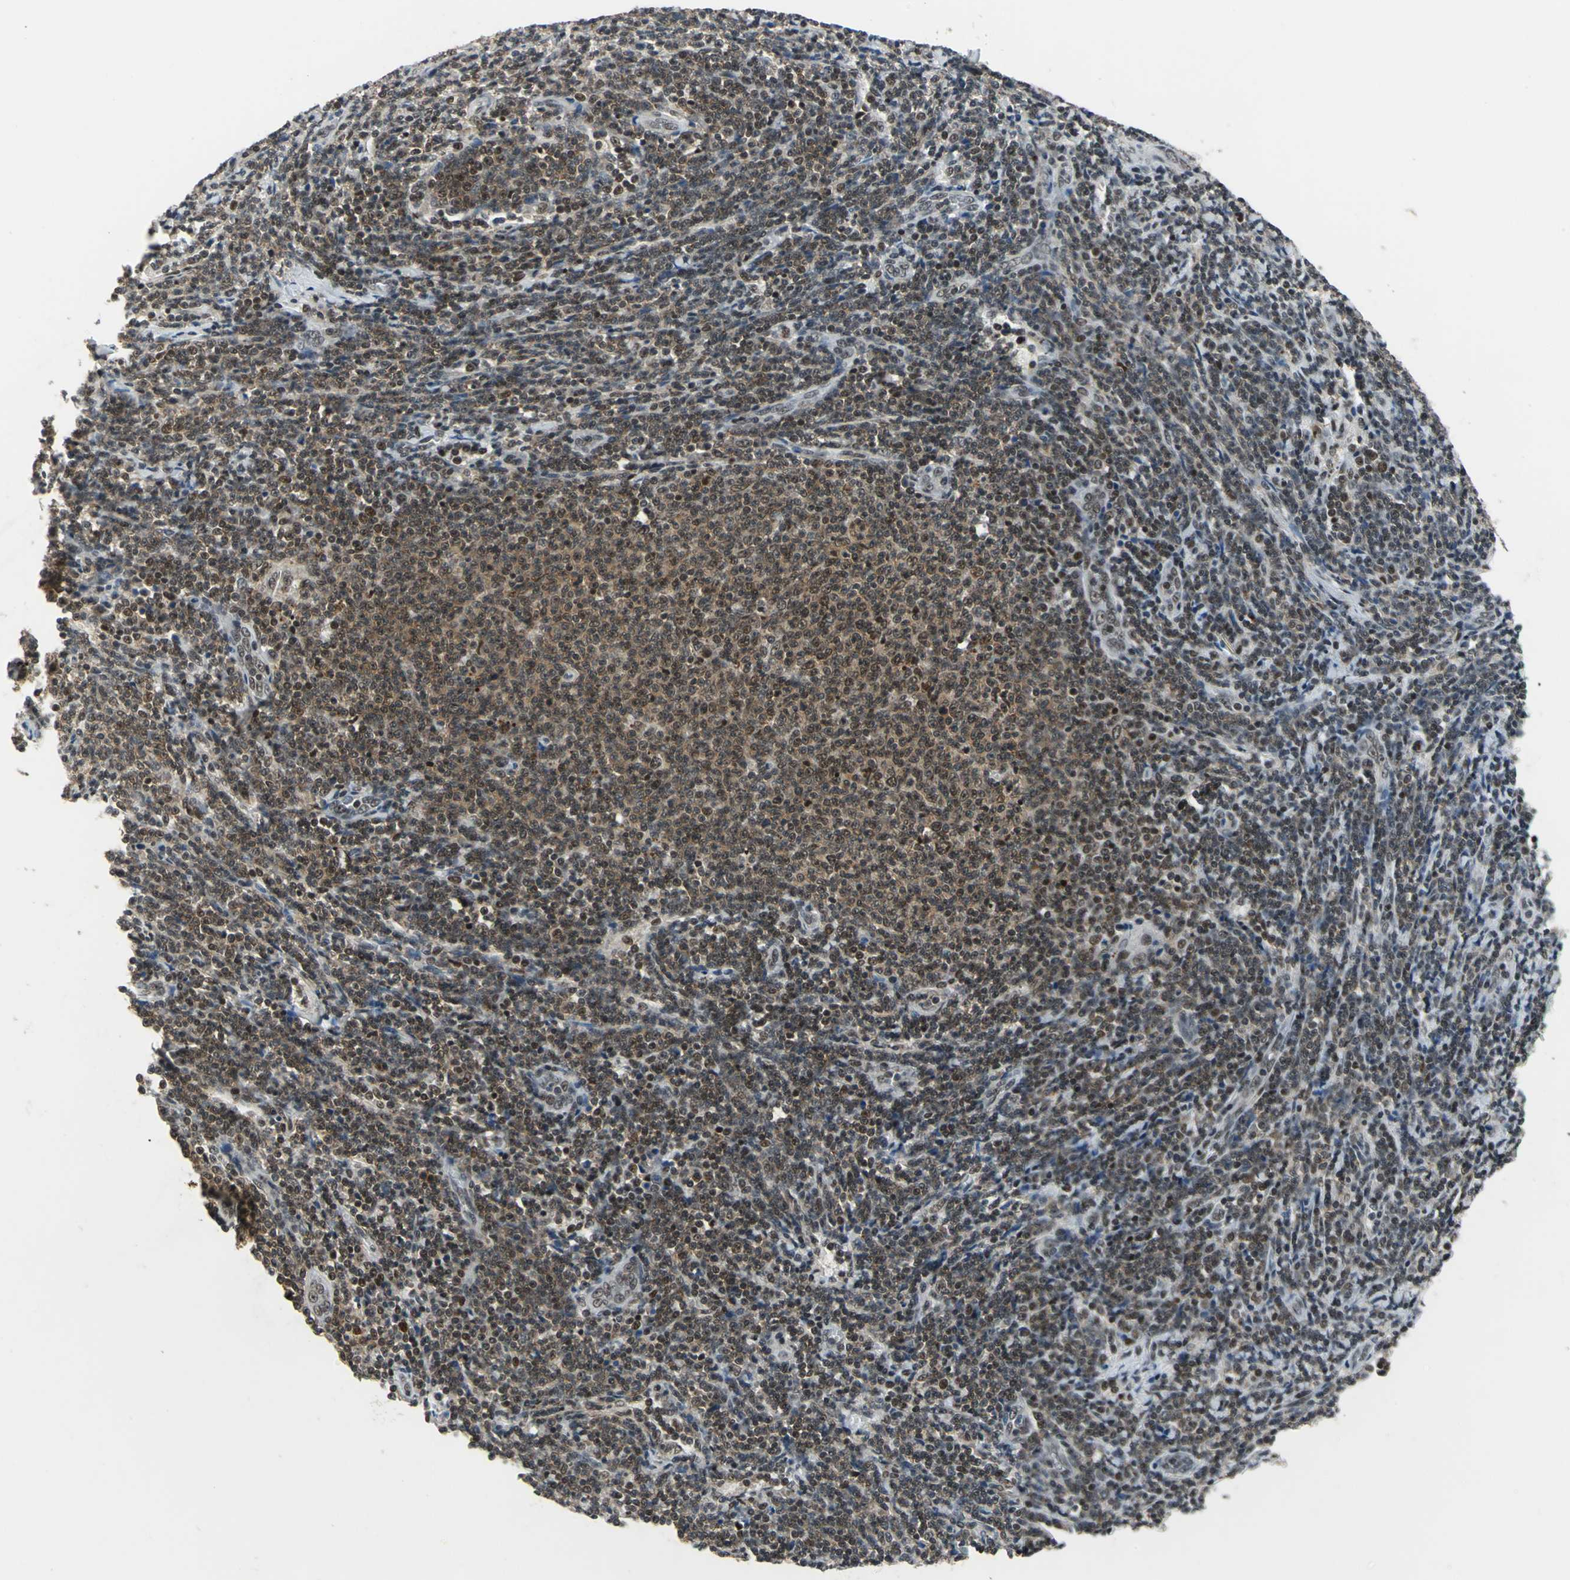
{"staining": {"intensity": "strong", "quantity": ">75%", "location": "nuclear"}, "tissue": "lymphoma", "cell_type": "Tumor cells", "image_type": "cancer", "snomed": [{"axis": "morphology", "description": "Malignant lymphoma, non-Hodgkin's type, Low grade"}, {"axis": "topography", "description": "Lymph node"}], "caption": "Strong nuclear protein expression is seen in about >75% of tumor cells in lymphoma.", "gene": "BCLAF1", "patient": {"sex": "male", "age": 66}}